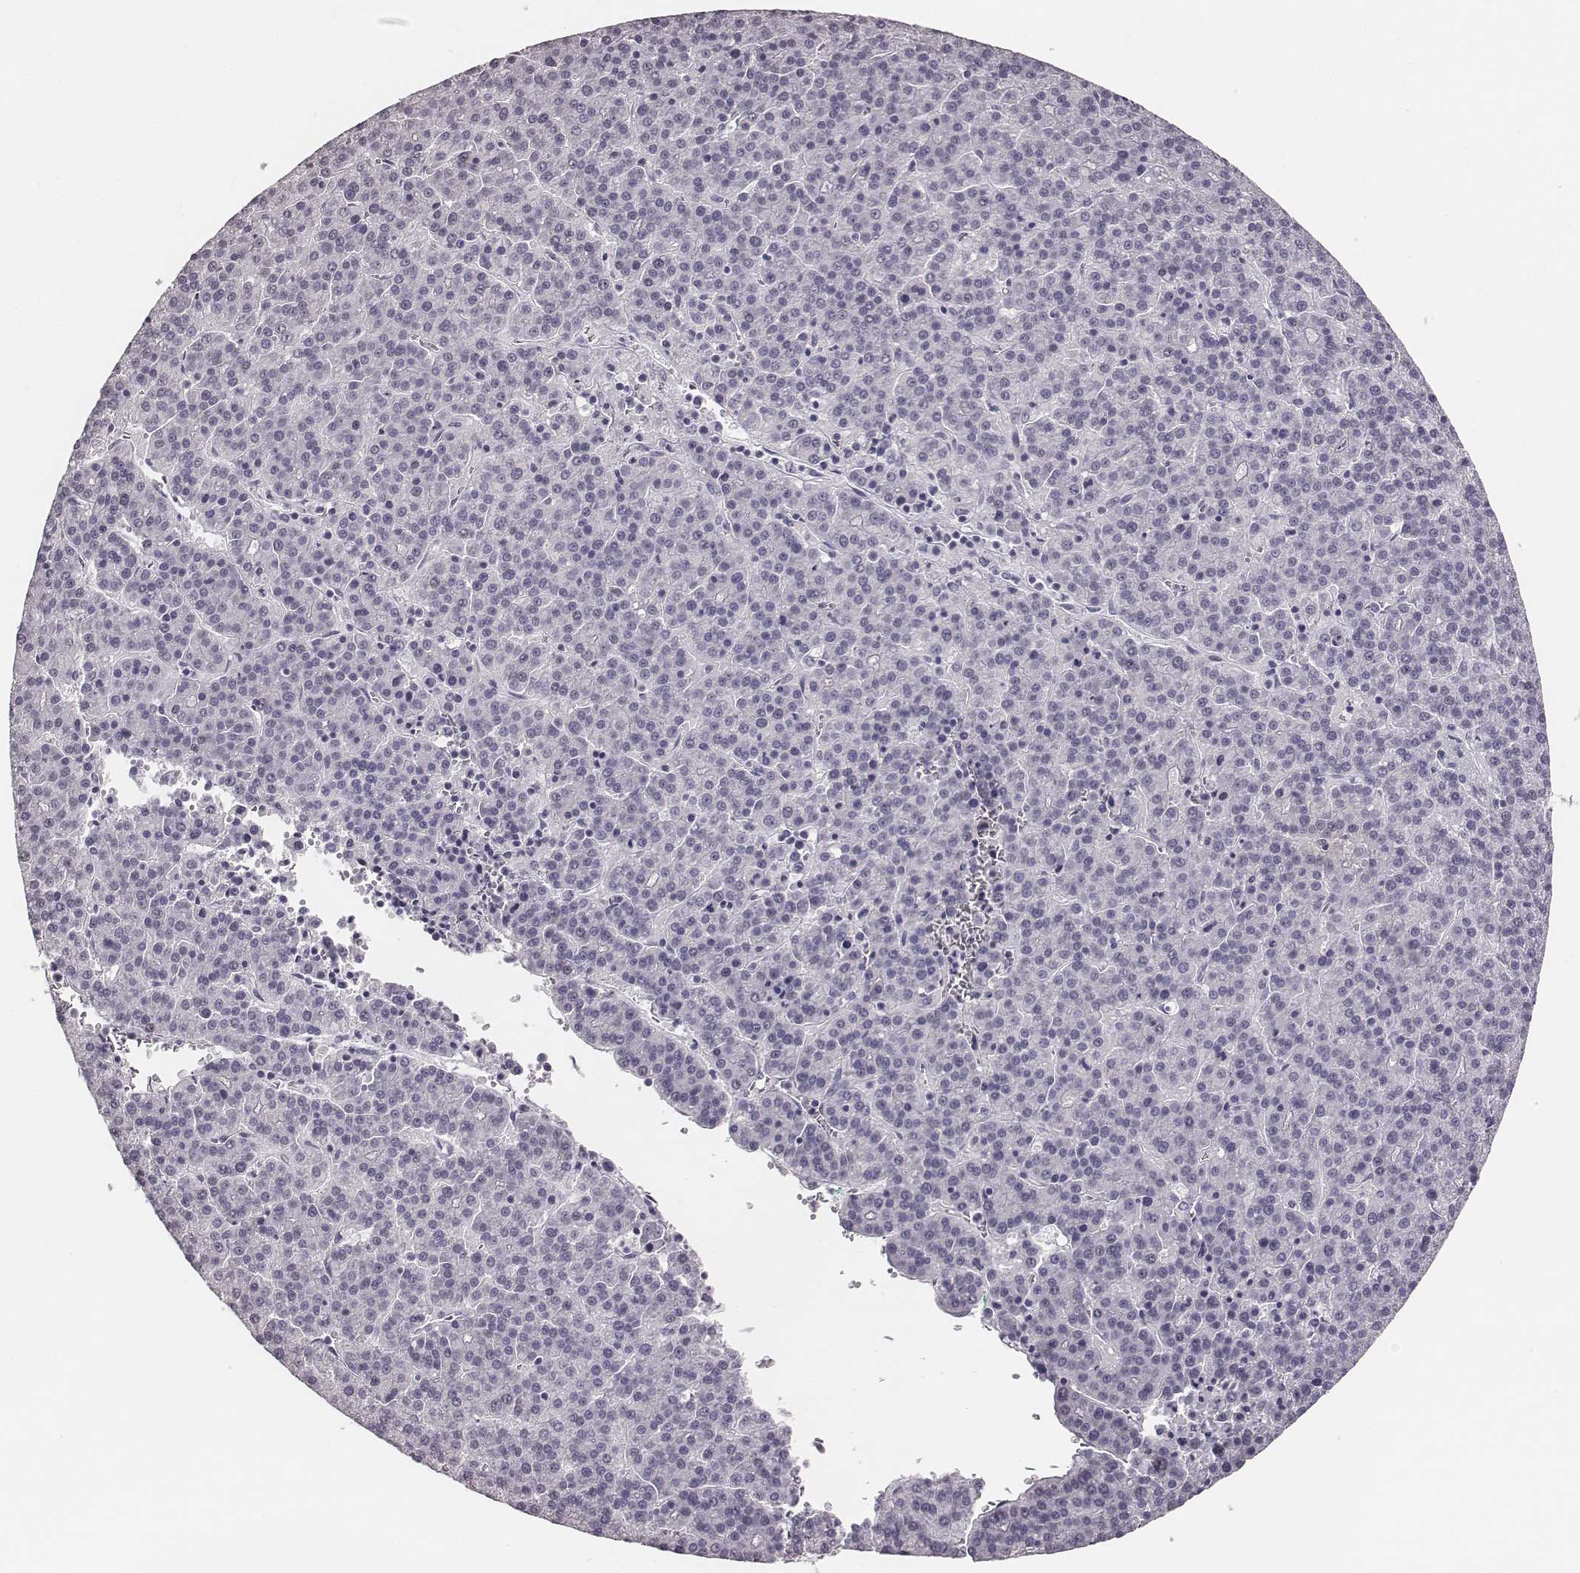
{"staining": {"intensity": "negative", "quantity": "none", "location": "none"}, "tissue": "liver cancer", "cell_type": "Tumor cells", "image_type": "cancer", "snomed": [{"axis": "morphology", "description": "Carcinoma, Hepatocellular, NOS"}, {"axis": "topography", "description": "Liver"}], "caption": "Immunohistochemical staining of liver cancer (hepatocellular carcinoma) demonstrates no significant expression in tumor cells.", "gene": "CSHL1", "patient": {"sex": "female", "age": 58}}